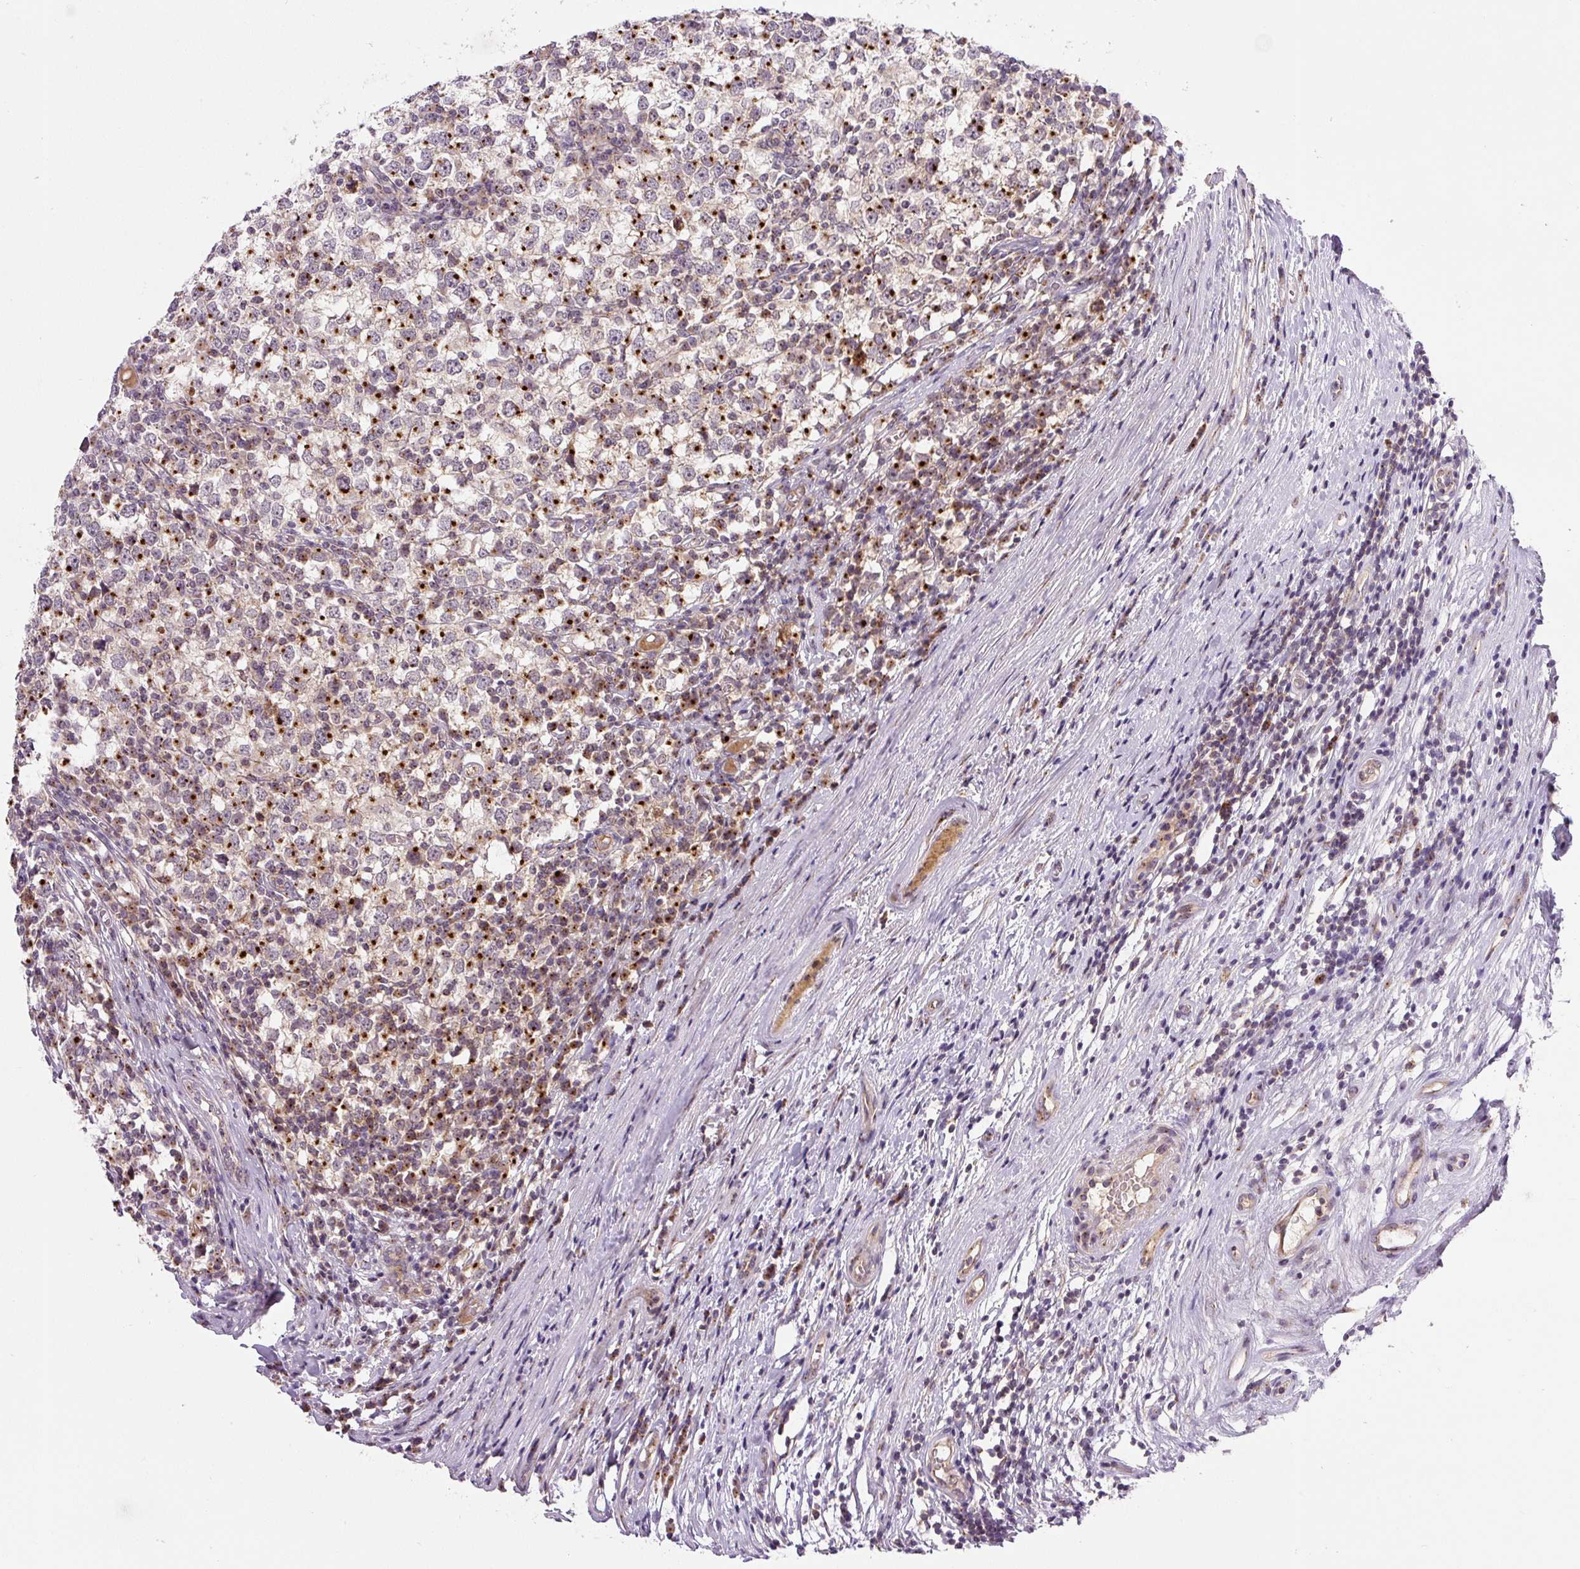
{"staining": {"intensity": "moderate", "quantity": "25%-75%", "location": "cytoplasmic/membranous"}, "tissue": "testis cancer", "cell_type": "Tumor cells", "image_type": "cancer", "snomed": [{"axis": "morphology", "description": "Seminoma, NOS"}, {"axis": "topography", "description": "Testis"}], "caption": "Testis seminoma stained with a protein marker displays moderate staining in tumor cells.", "gene": "PCM1", "patient": {"sex": "male", "age": 65}}